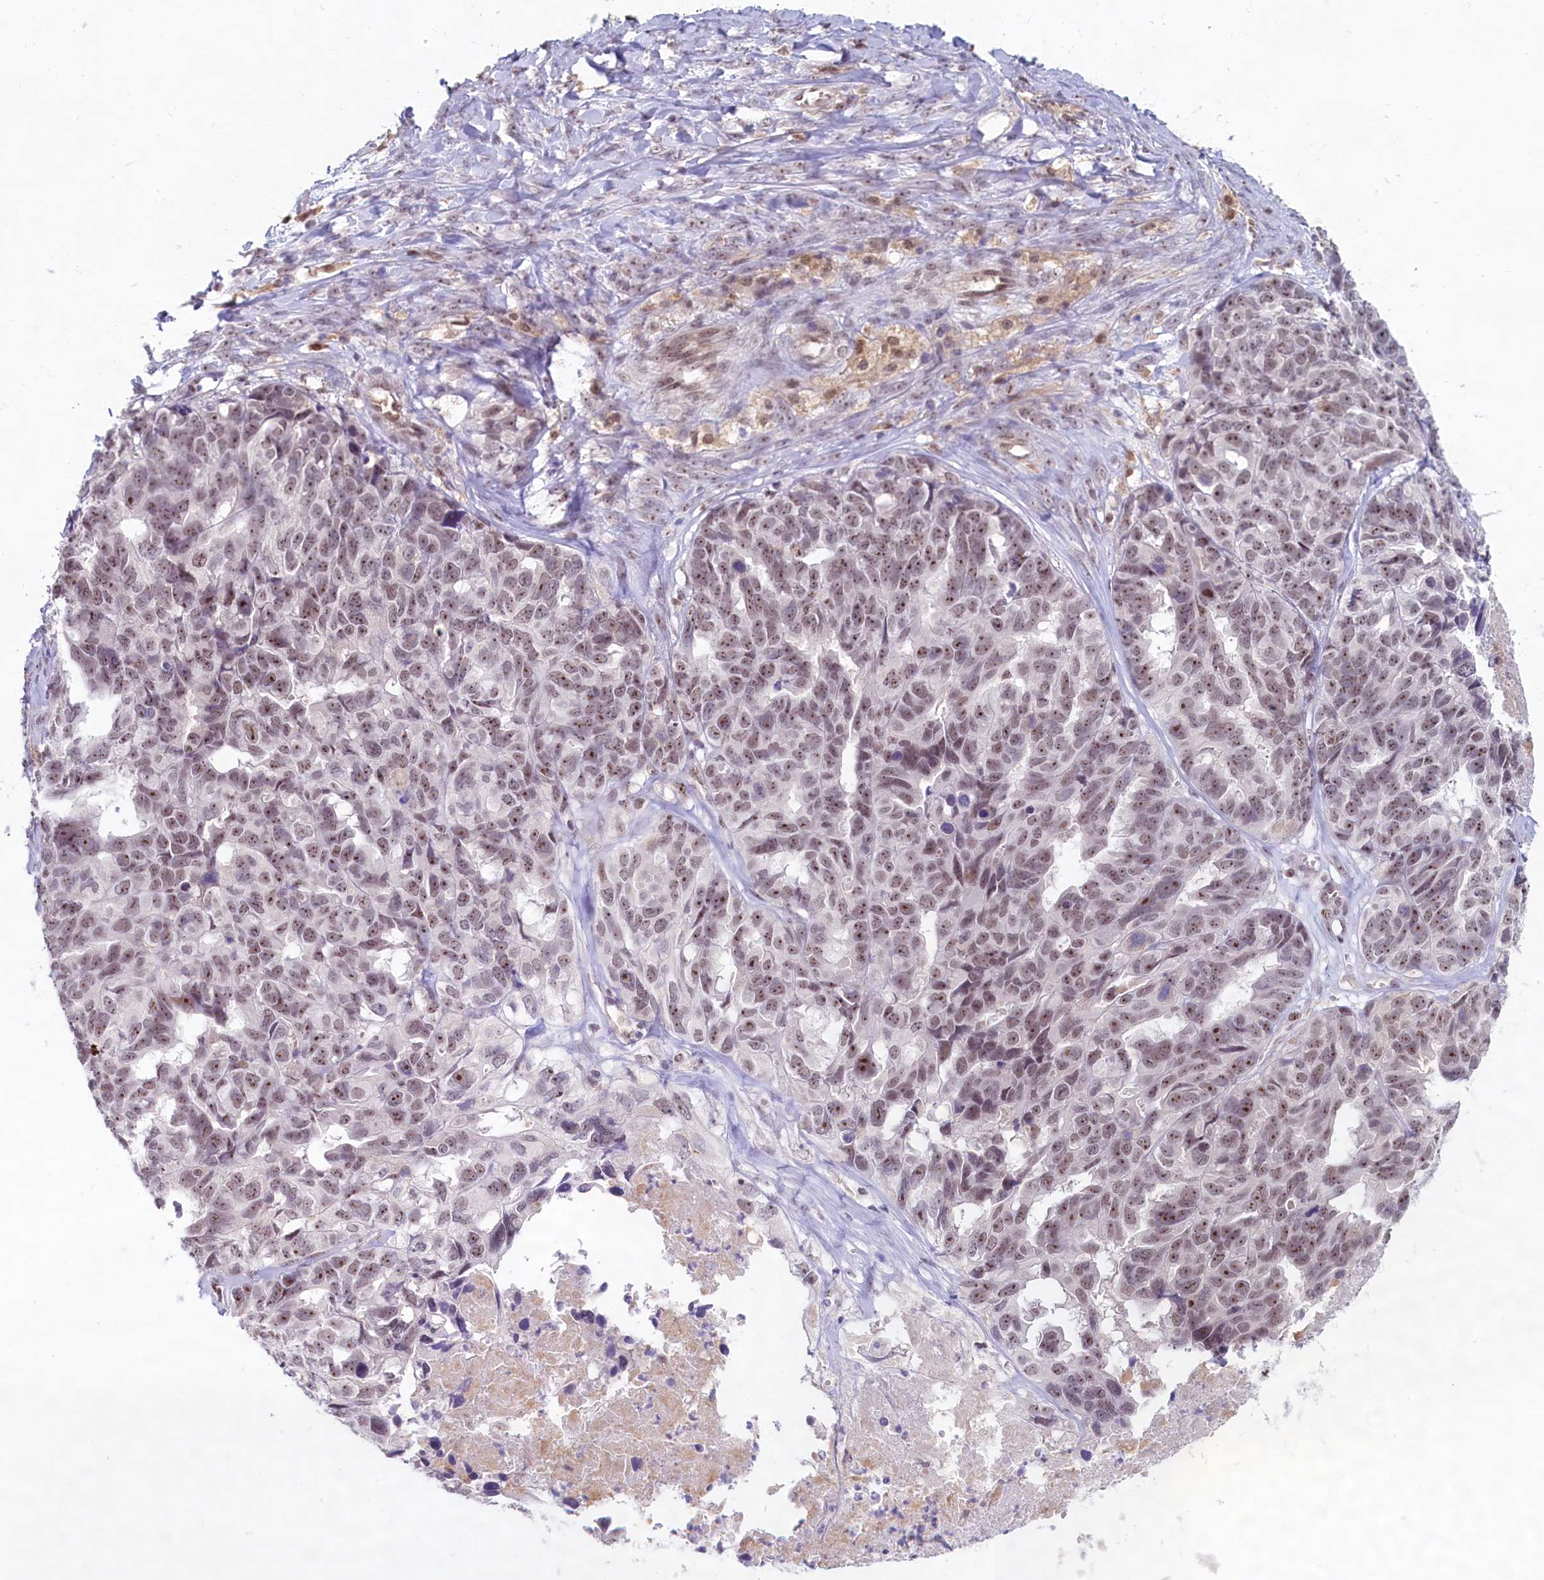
{"staining": {"intensity": "moderate", "quantity": "25%-75%", "location": "nuclear"}, "tissue": "ovarian cancer", "cell_type": "Tumor cells", "image_type": "cancer", "snomed": [{"axis": "morphology", "description": "Cystadenocarcinoma, serous, NOS"}, {"axis": "topography", "description": "Ovary"}], "caption": "A medium amount of moderate nuclear staining is identified in about 25%-75% of tumor cells in ovarian serous cystadenocarcinoma tissue. (brown staining indicates protein expression, while blue staining denotes nuclei).", "gene": "C1D", "patient": {"sex": "female", "age": 79}}